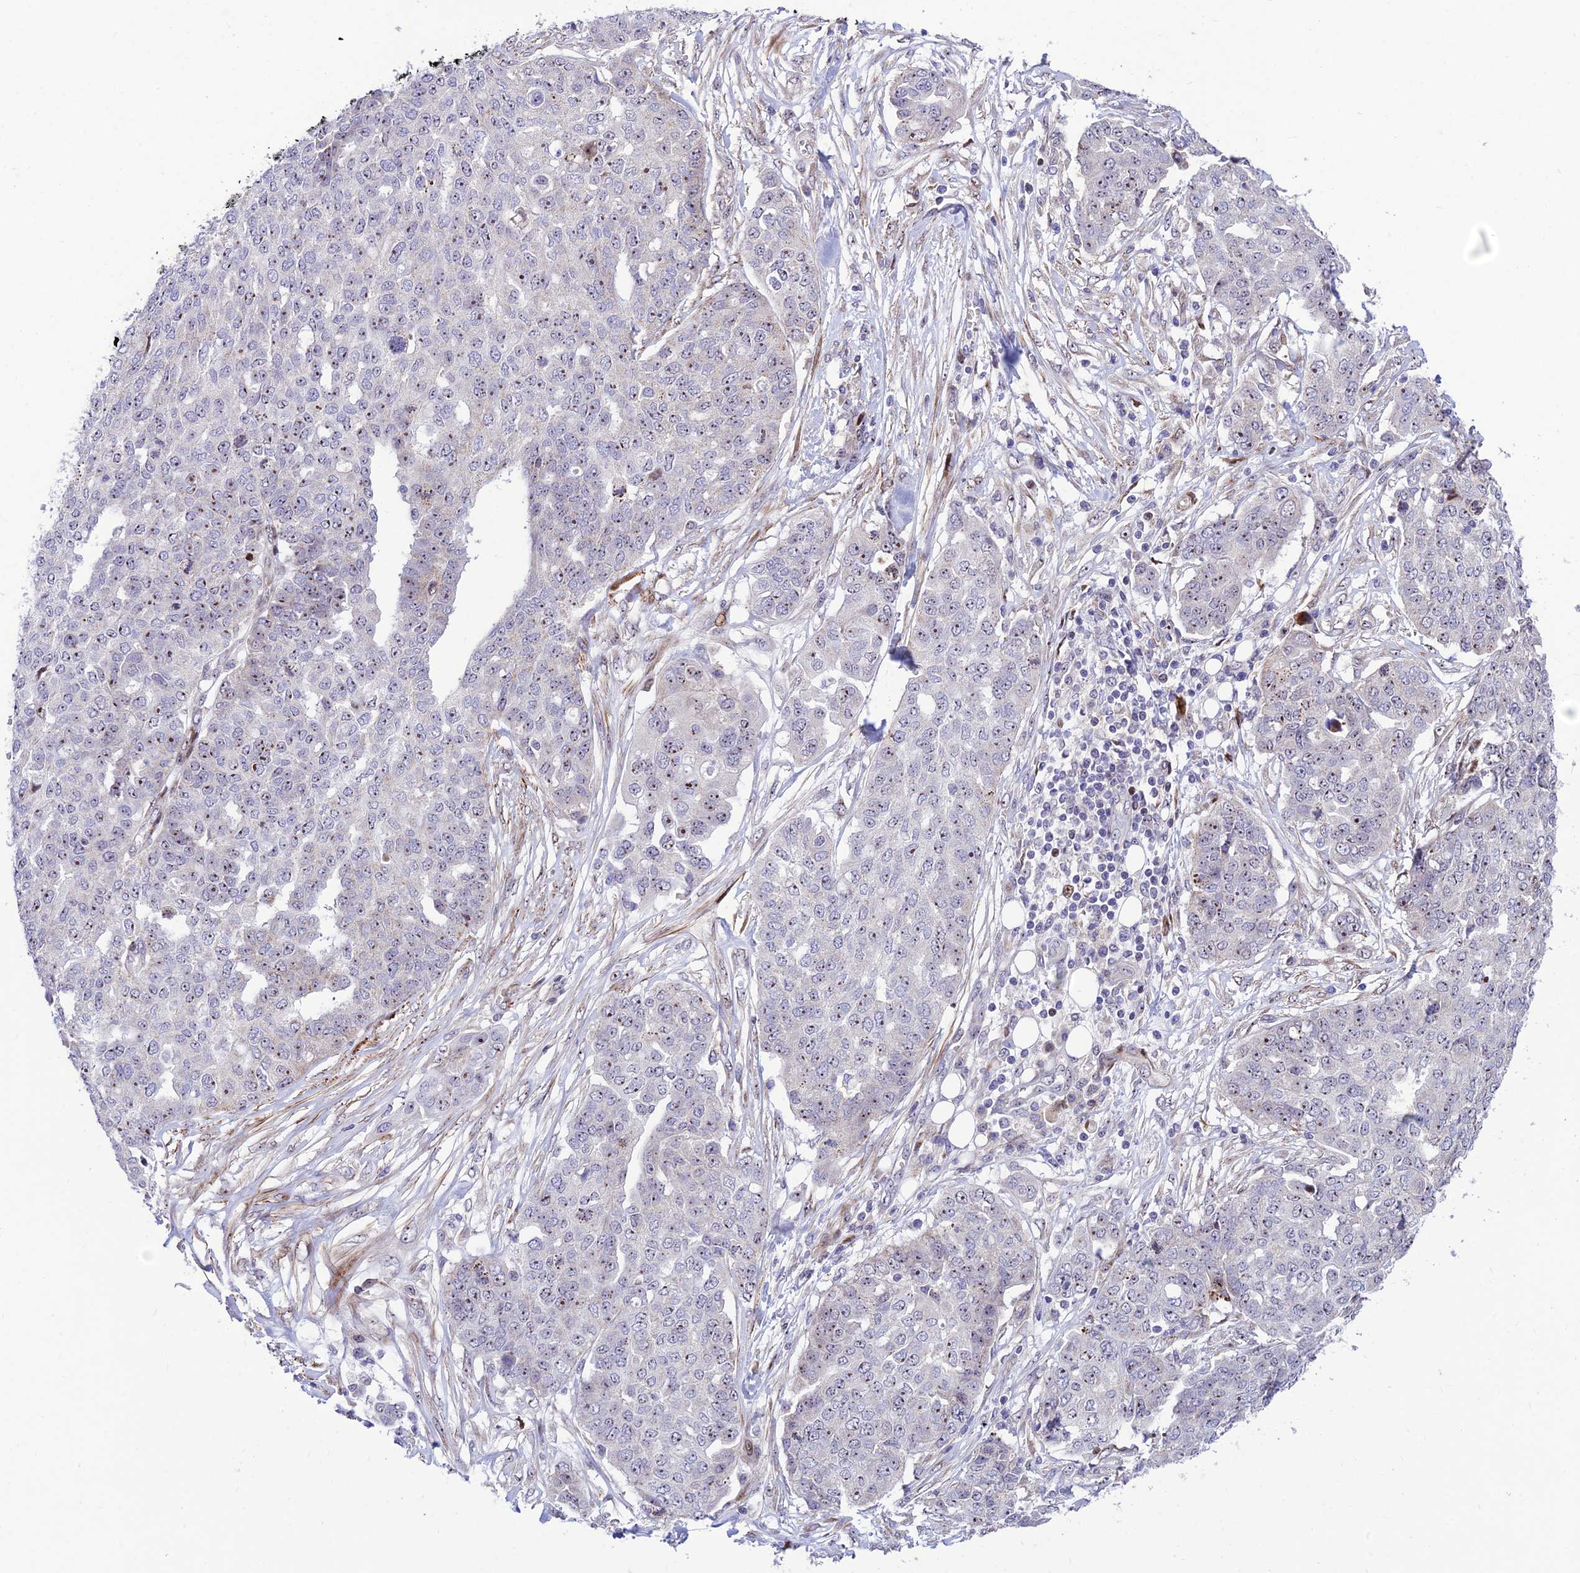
{"staining": {"intensity": "moderate", "quantity": "25%-75%", "location": "nuclear"}, "tissue": "ovarian cancer", "cell_type": "Tumor cells", "image_type": "cancer", "snomed": [{"axis": "morphology", "description": "Cystadenocarcinoma, serous, NOS"}, {"axis": "topography", "description": "Soft tissue"}, {"axis": "topography", "description": "Ovary"}], "caption": "High-magnification brightfield microscopy of serous cystadenocarcinoma (ovarian) stained with DAB (brown) and counterstained with hematoxylin (blue). tumor cells exhibit moderate nuclear positivity is seen in about25%-75% of cells.", "gene": "KBTBD7", "patient": {"sex": "female", "age": 57}}